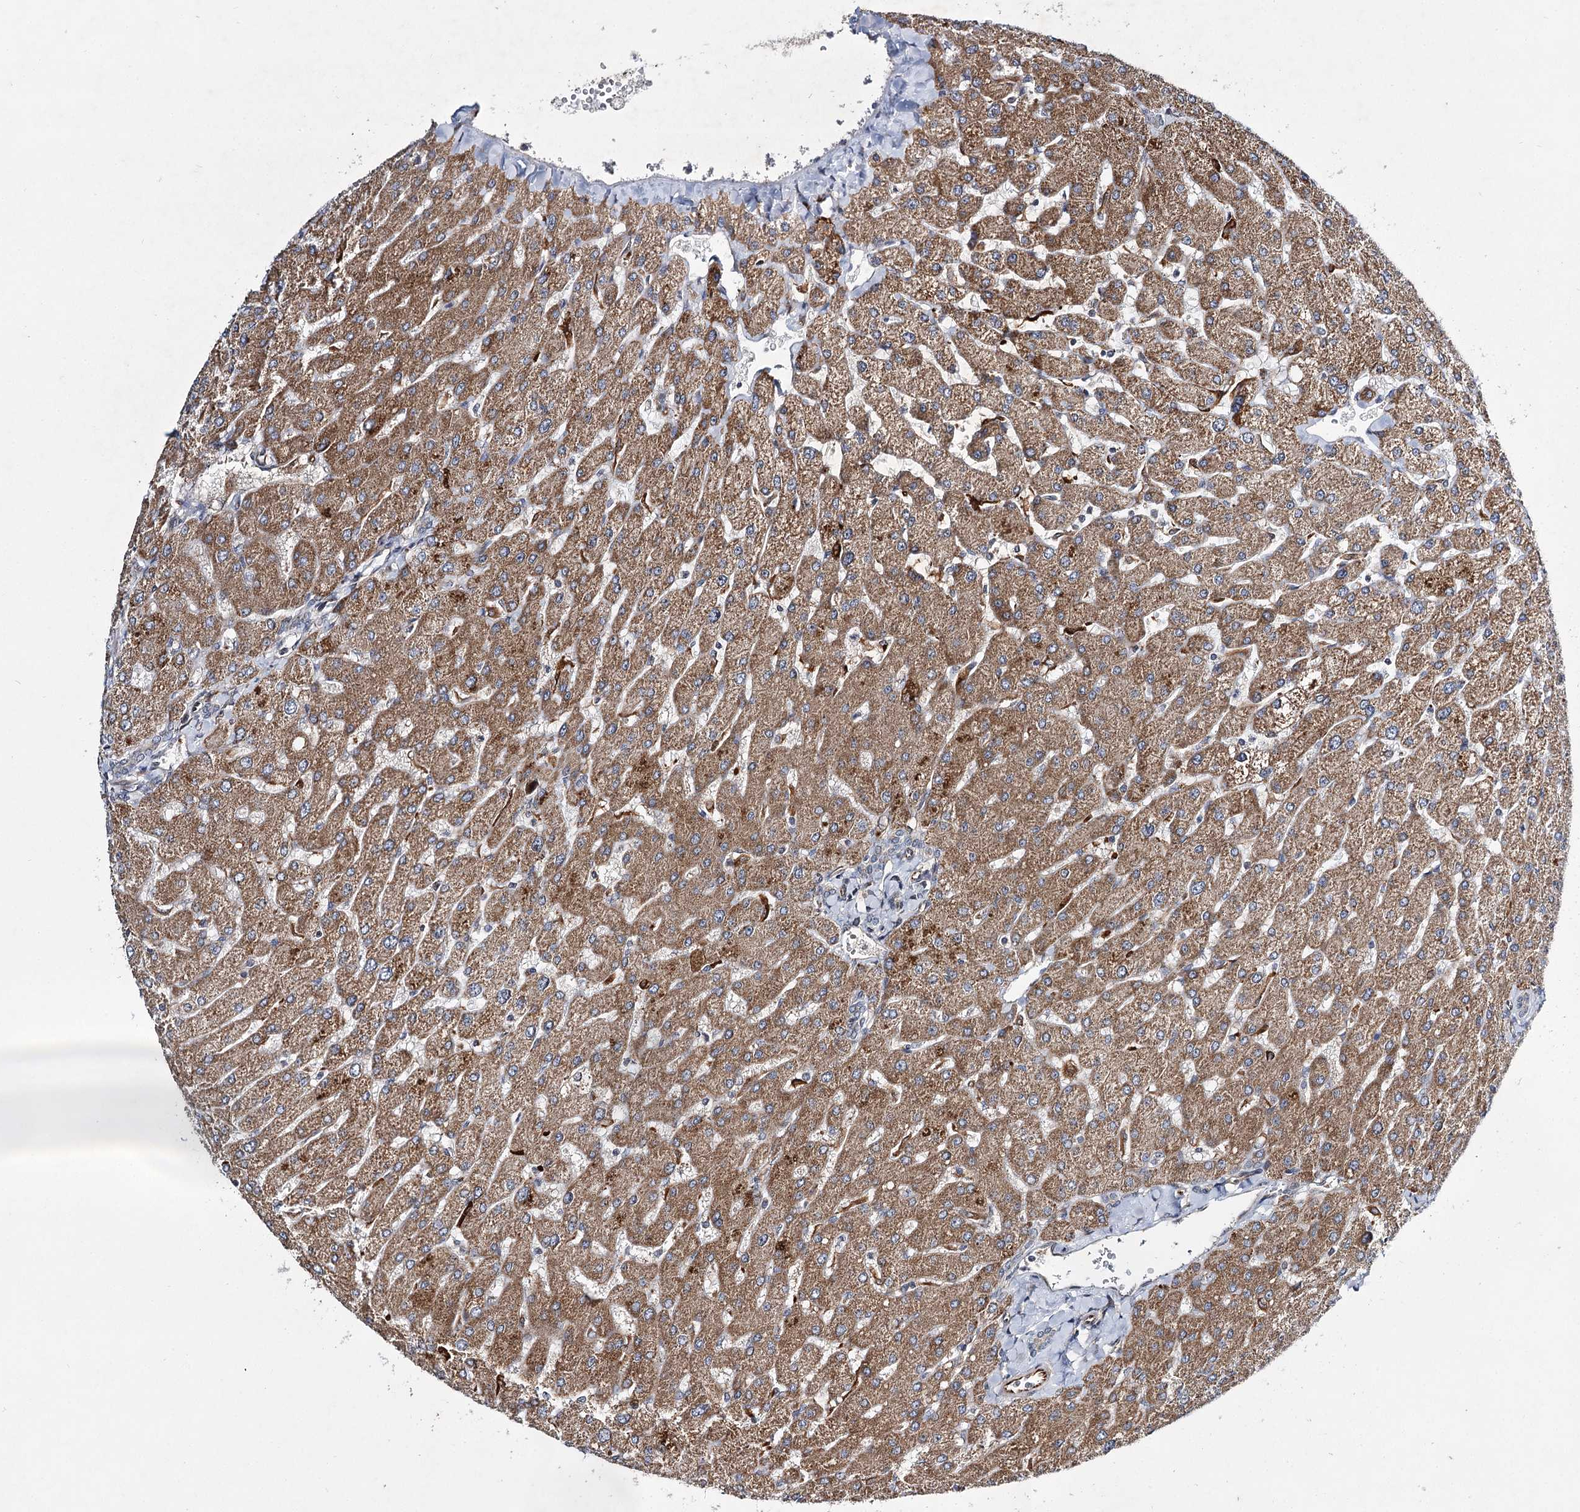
{"staining": {"intensity": "negative", "quantity": "none", "location": "none"}, "tissue": "liver", "cell_type": "Cholangiocytes", "image_type": "normal", "snomed": [{"axis": "morphology", "description": "Normal tissue, NOS"}, {"axis": "topography", "description": "Liver"}], "caption": "DAB immunohistochemical staining of benign human liver reveals no significant expression in cholangiocytes.", "gene": "DPEP2", "patient": {"sex": "male", "age": 55}}